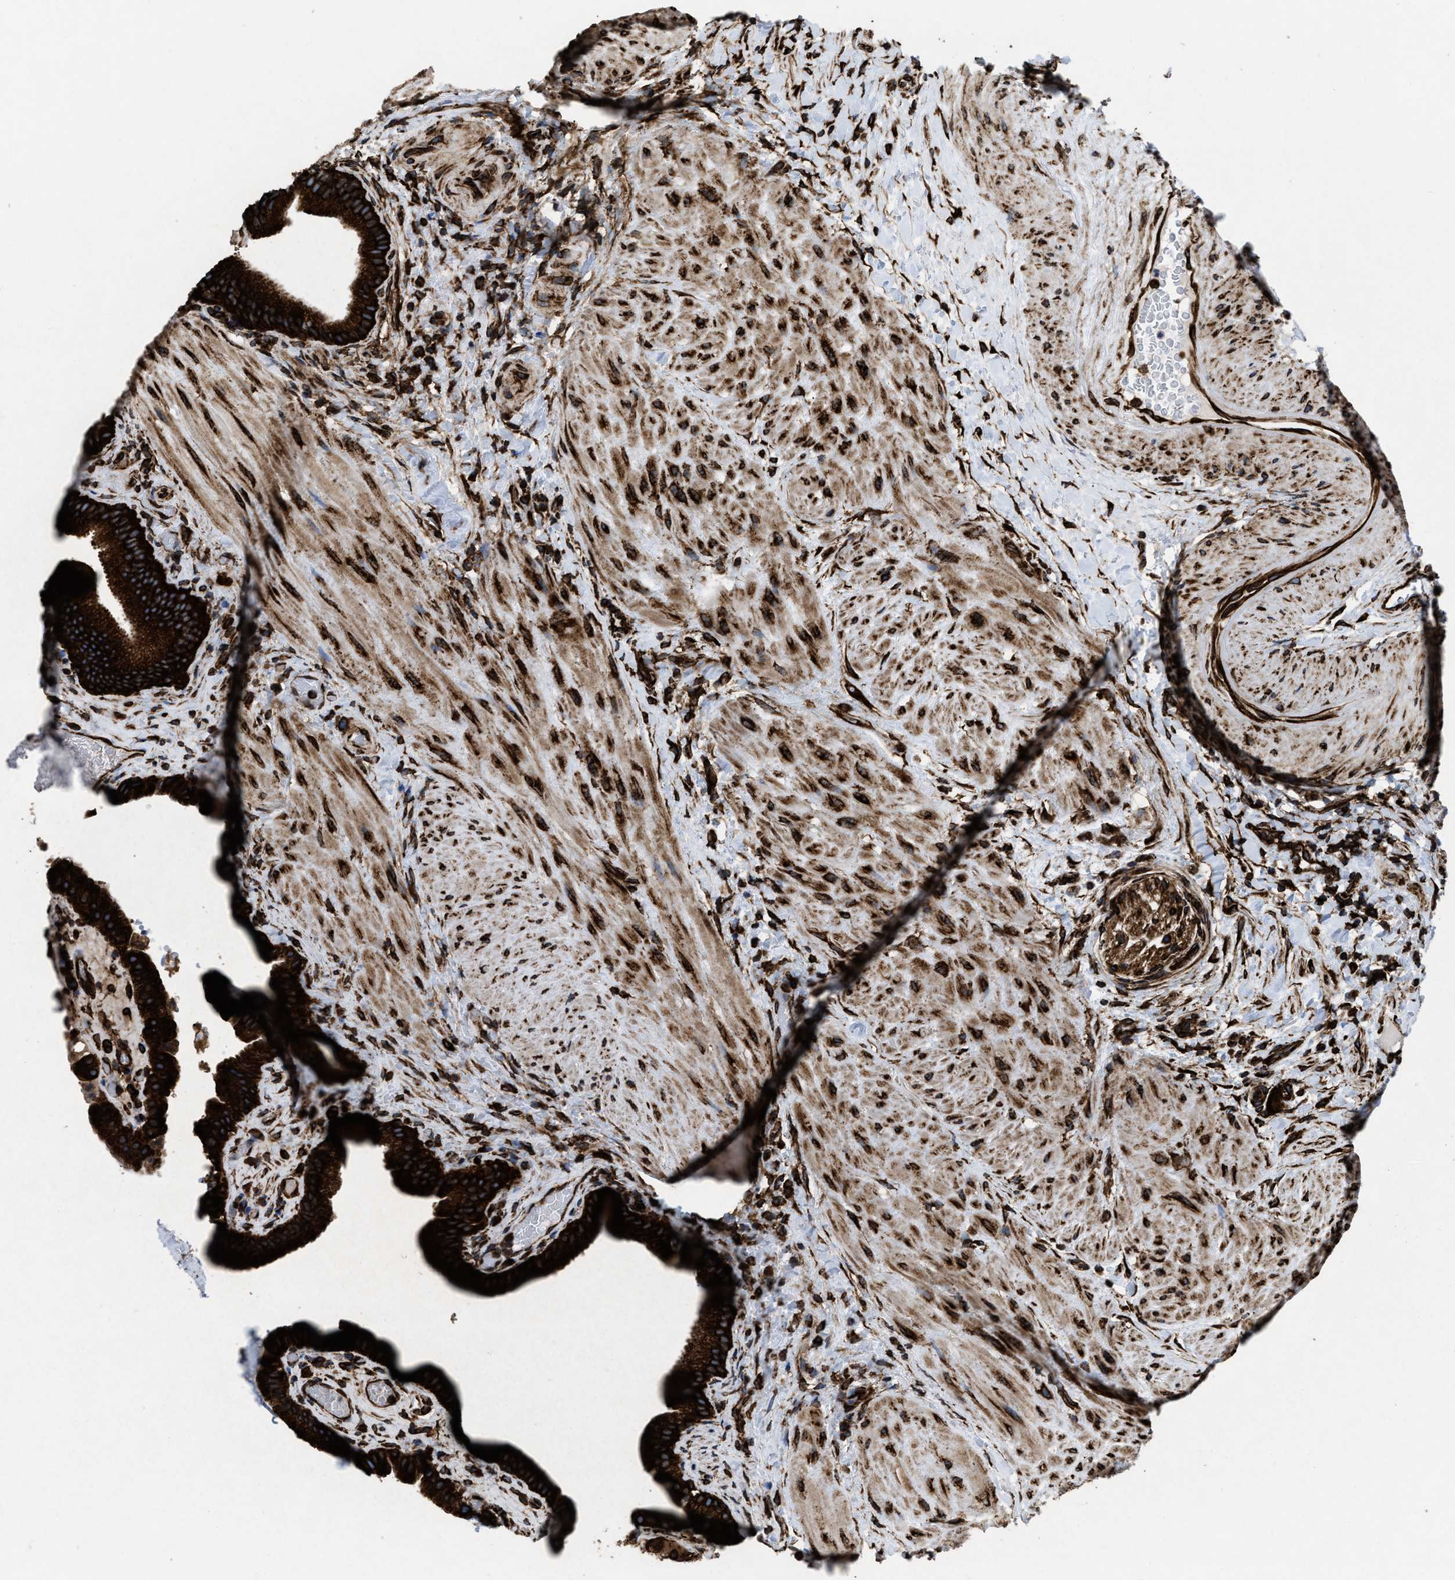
{"staining": {"intensity": "strong", "quantity": ">75%", "location": "cytoplasmic/membranous"}, "tissue": "gallbladder", "cell_type": "Glandular cells", "image_type": "normal", "snomed": [{"axis": "morphology", "description": "Normal tissue, NOS"}, {"axis": "topography", "description": "Gallbladder"}], "caption": "Brown immunohistochemical staining in normal gallbladder demonstrates strong cytoplasmic/membranous expression in about >75% of glandular cells. (DAB (3,3'-diaminobenzidine) IHC, brown staining for protein, blue staining for nuclei).", "gene": "CAPRIN1", "patient": {"sex": "male", "age": 49}}